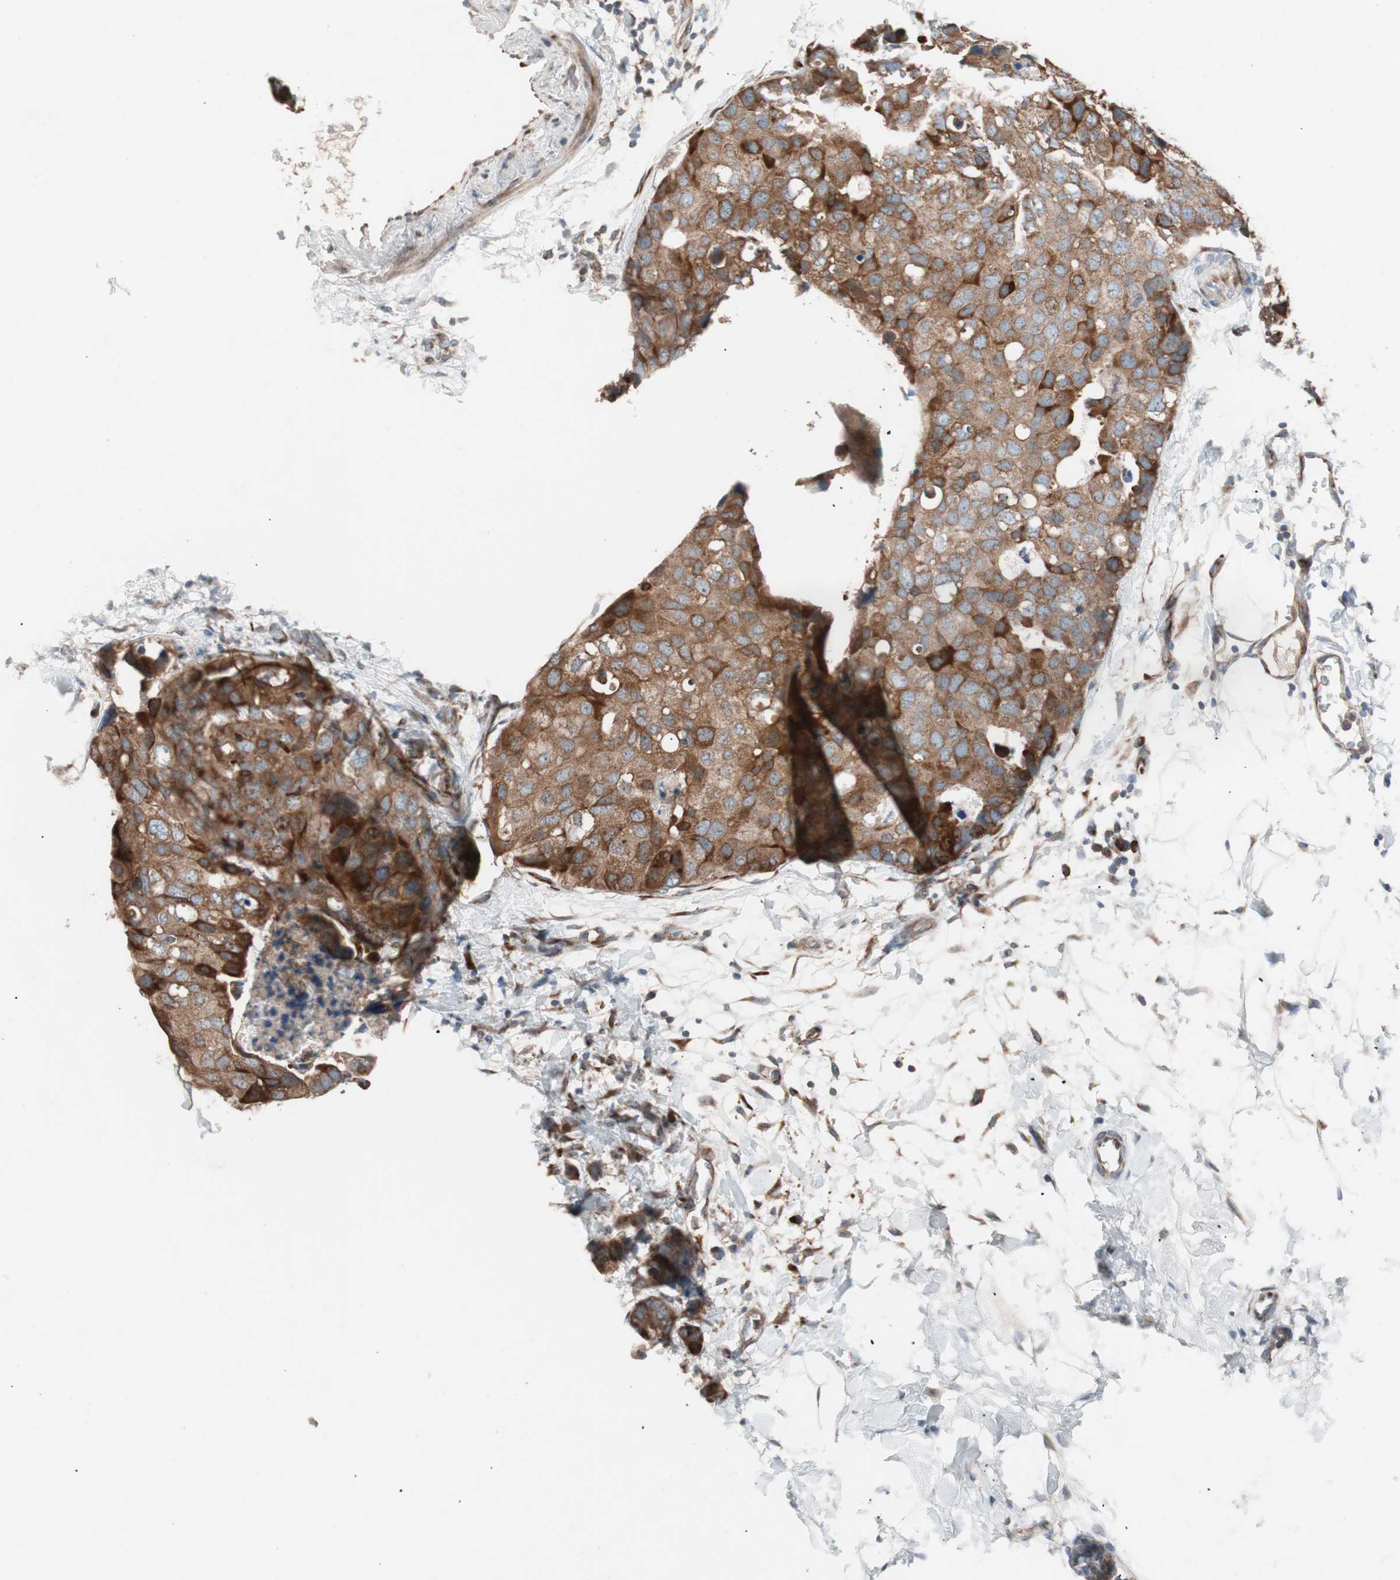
{"staining": {"intensity": "strong", "quantity": ">75%", "location": "cytoplasmic/membranous"}, "tissue": "breast cancer", "cell_type": "Tumor cells", "image_type": "cancer", "snomed": [{"axis": "morphology", "description": "Normal tissue, NOS"}, {"axis": "morphology", "description": "Duct carcinoma"}, {"axis": "topography", "description": "Breast"}], "caption": "The histopathology image demonstrates immunohistochemical staining of breast intraductal carcinoma. There is strong cytoplasmic/membranous positivity is seen in approximately >75% of tumor cells.", "gene": "FAAH", "patient": {"sex": "female", "age": 50}}